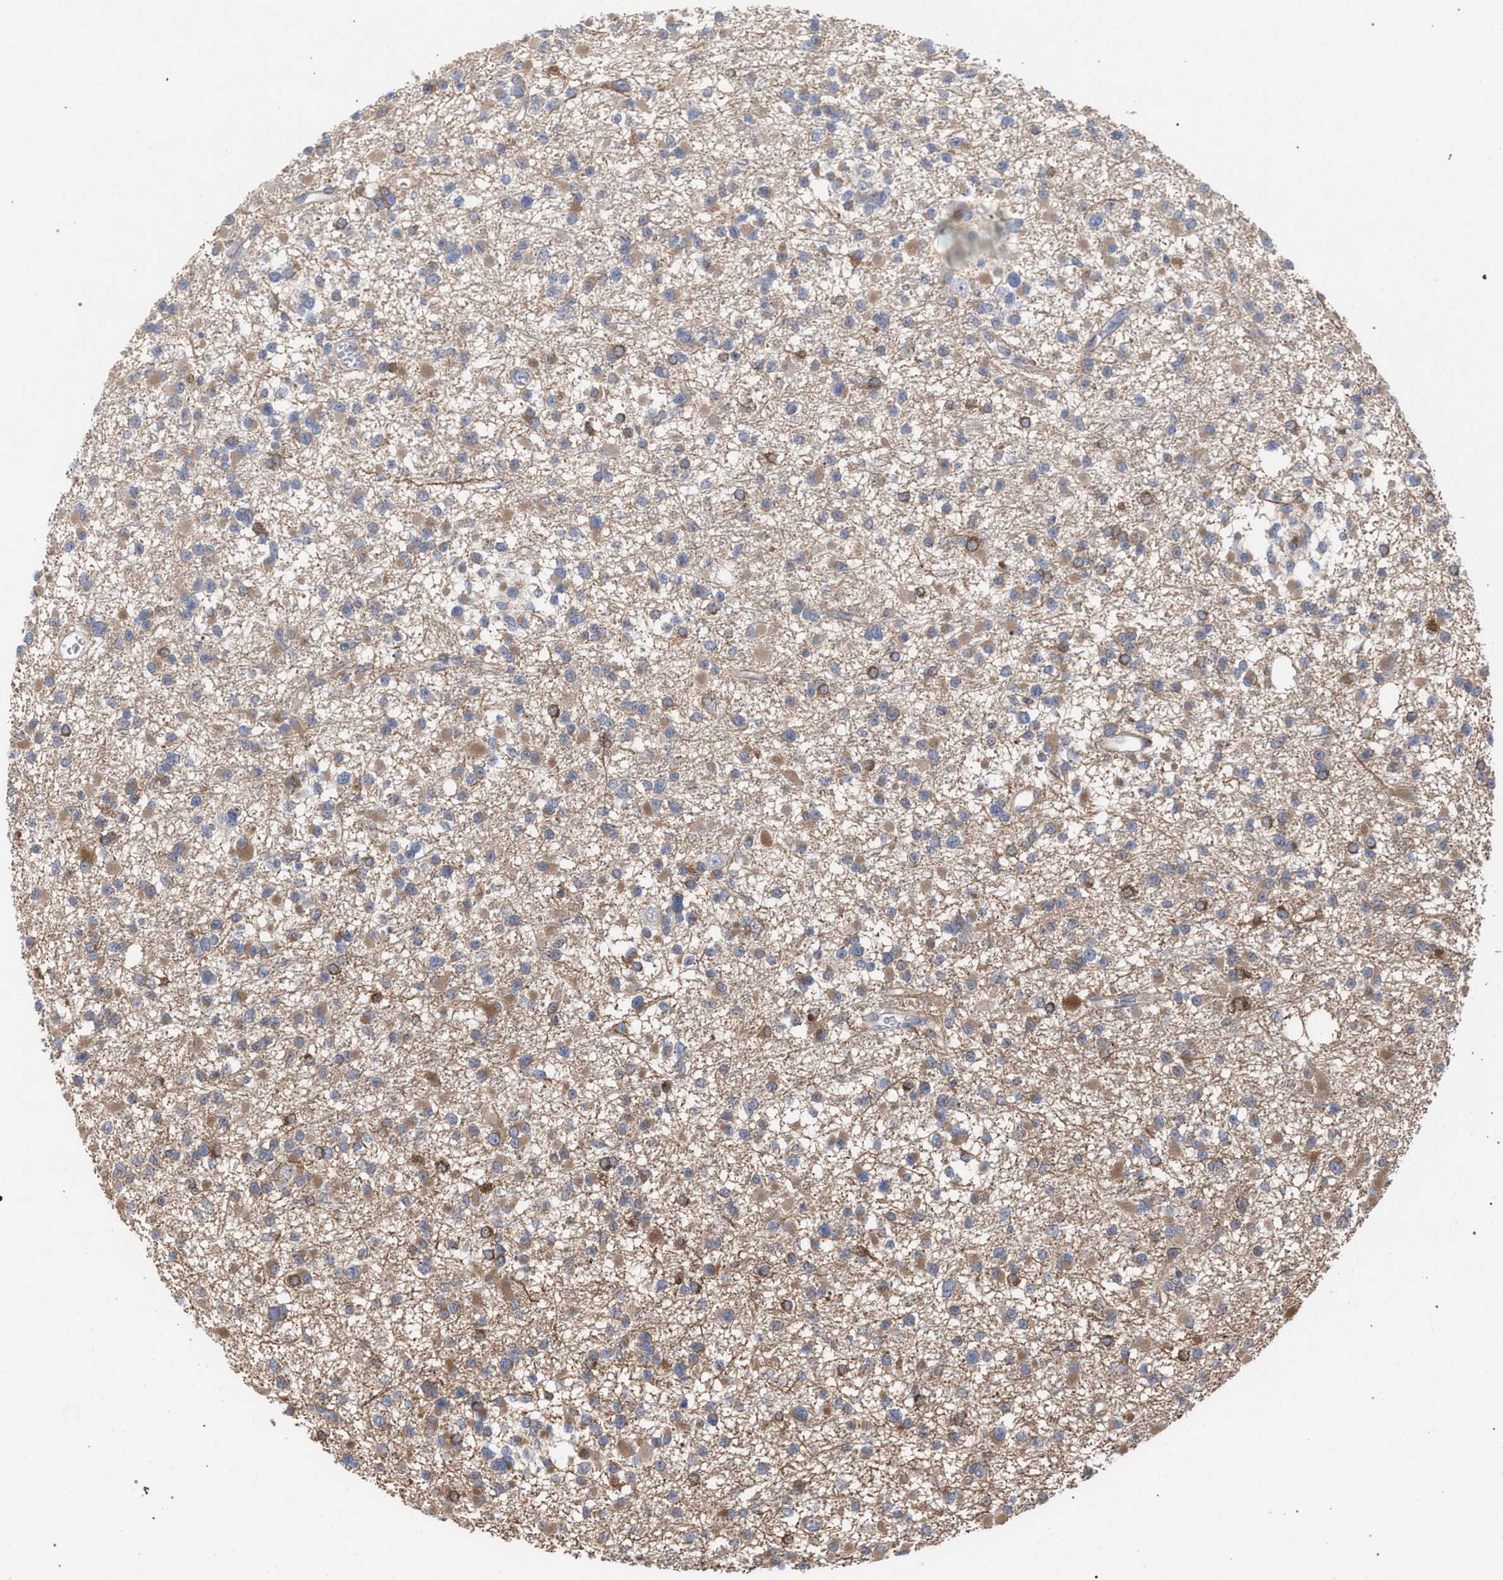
{"staining": {"intensity": "moderate", "quantity": ">75%", "location": "cytoplasmic/membranous"}, "tissue": "glioma", "cell_type": "Tumor cells", "image_type": "cancer", "snomed": [{"axis": "morphology", "description": "Glioma, malignant, Low grade"}, {"axis": "topography", "description": "Brain"}], "caption": "Glioma was stained to show a protein in brown. There is medium levels of moderate cytoplasmic/membranous expression in about >75% of tumor cells. The staining was performed using DAB, with brown indicating positive protein expression. Nuclei are stained blue with hematoxylin.", "gene": "FHOD3", "patient": {"sex": "female", "age": 22}}